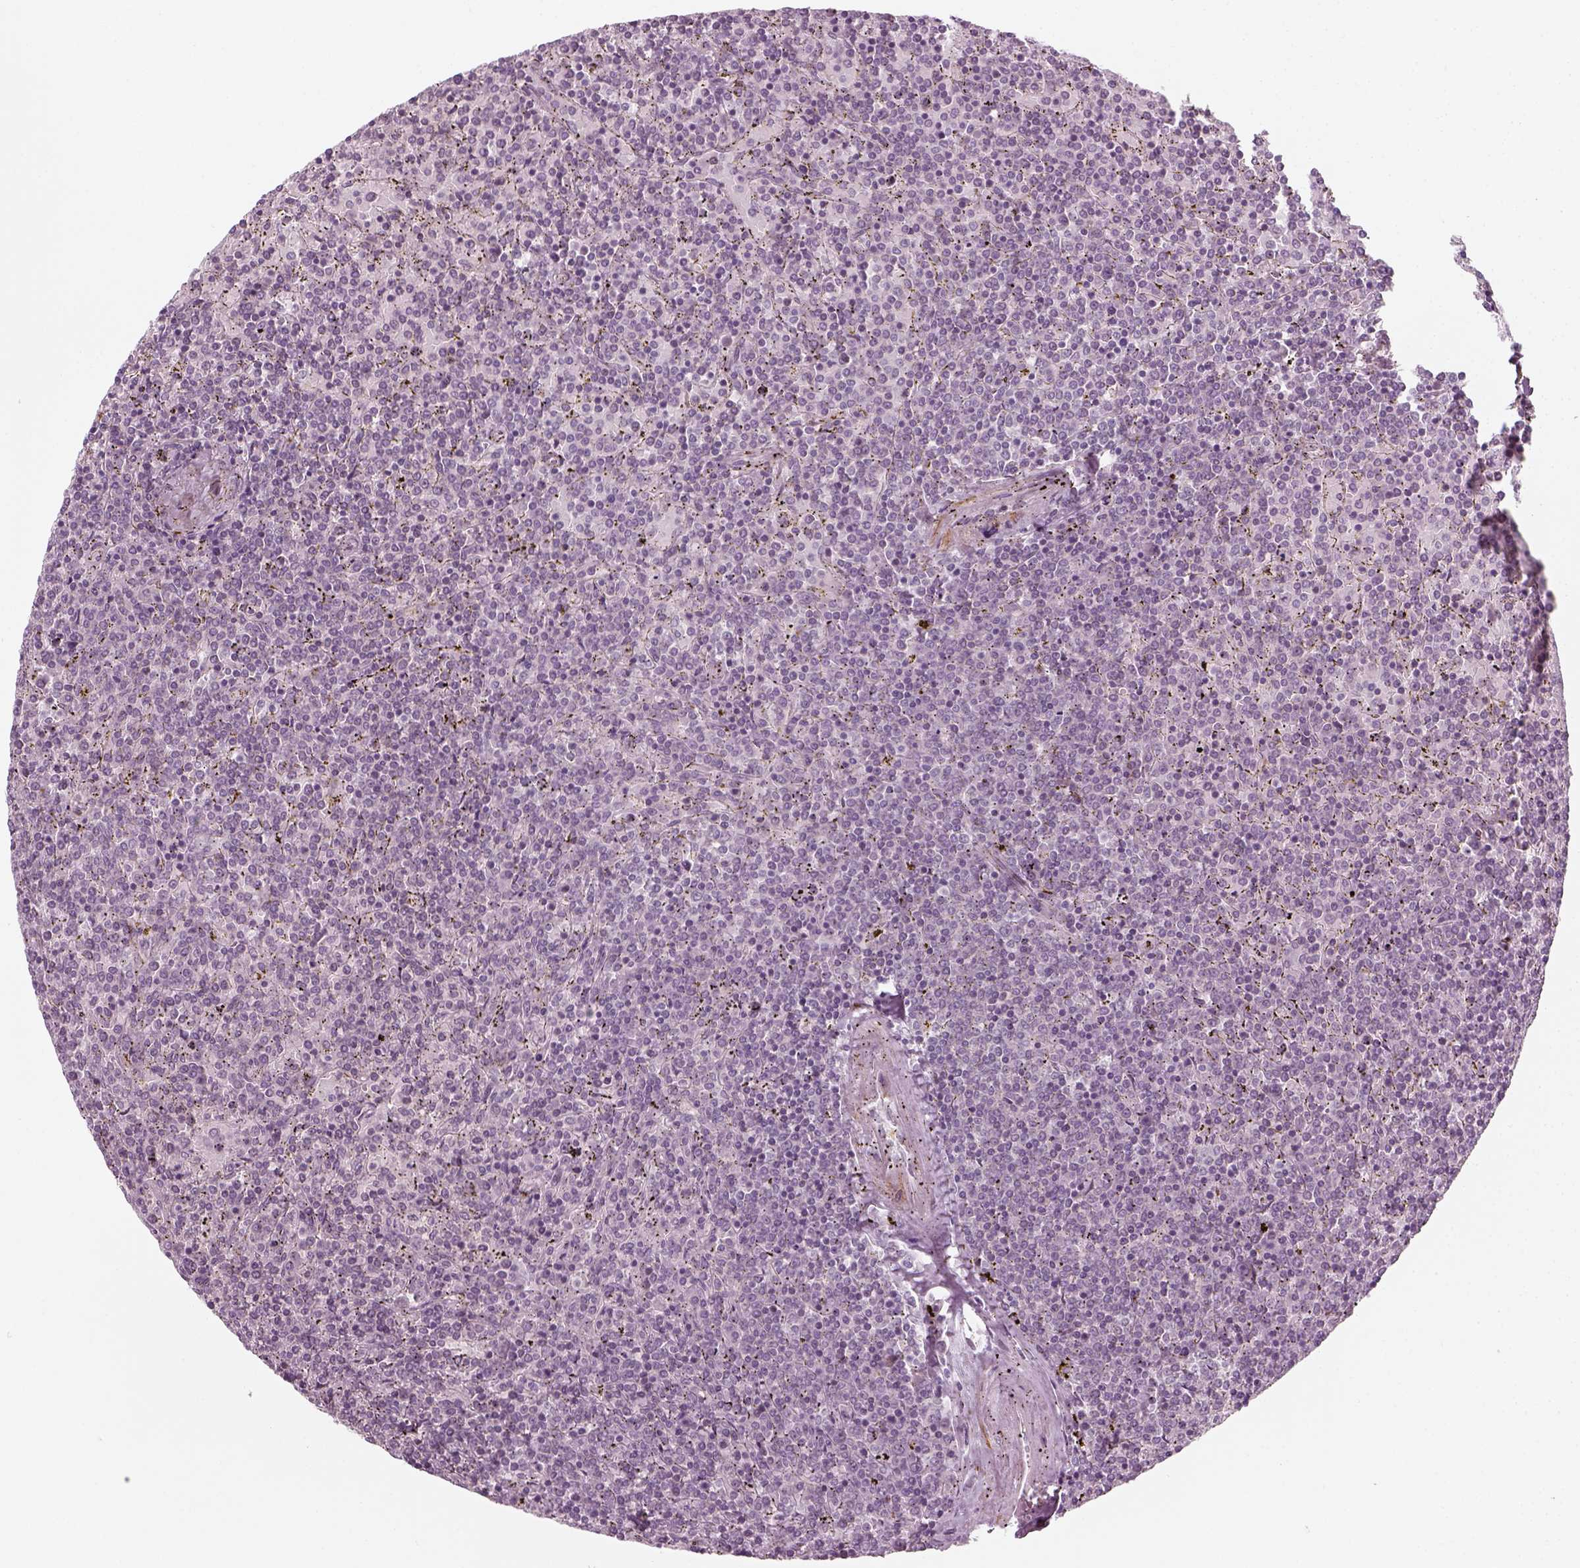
{"staining": {"intensity": "negative", "quantity": "none", "location": "none"}, "tissue": "lymphoma", "cell_type": "Tumor cells", "image_type": "cancer", "snomed": [{"axis": "morphology", "description": "Malignant lymphoma, non-Hodgkin's type, Low grade"}, {"axis": "topography", "description": "Spleen"}], "caption": "IHC photomicrograph of lymphoma stained for a protein (brown), which reveals no staining in tumor cells. The staining was performed using DAB to visualize the protein expression in brown, while the nuclei were stained in blue with hematoxylin (Magnification: 20x).", "gene": "MLIP", "patient": {"sex": "female", "age": 77}}